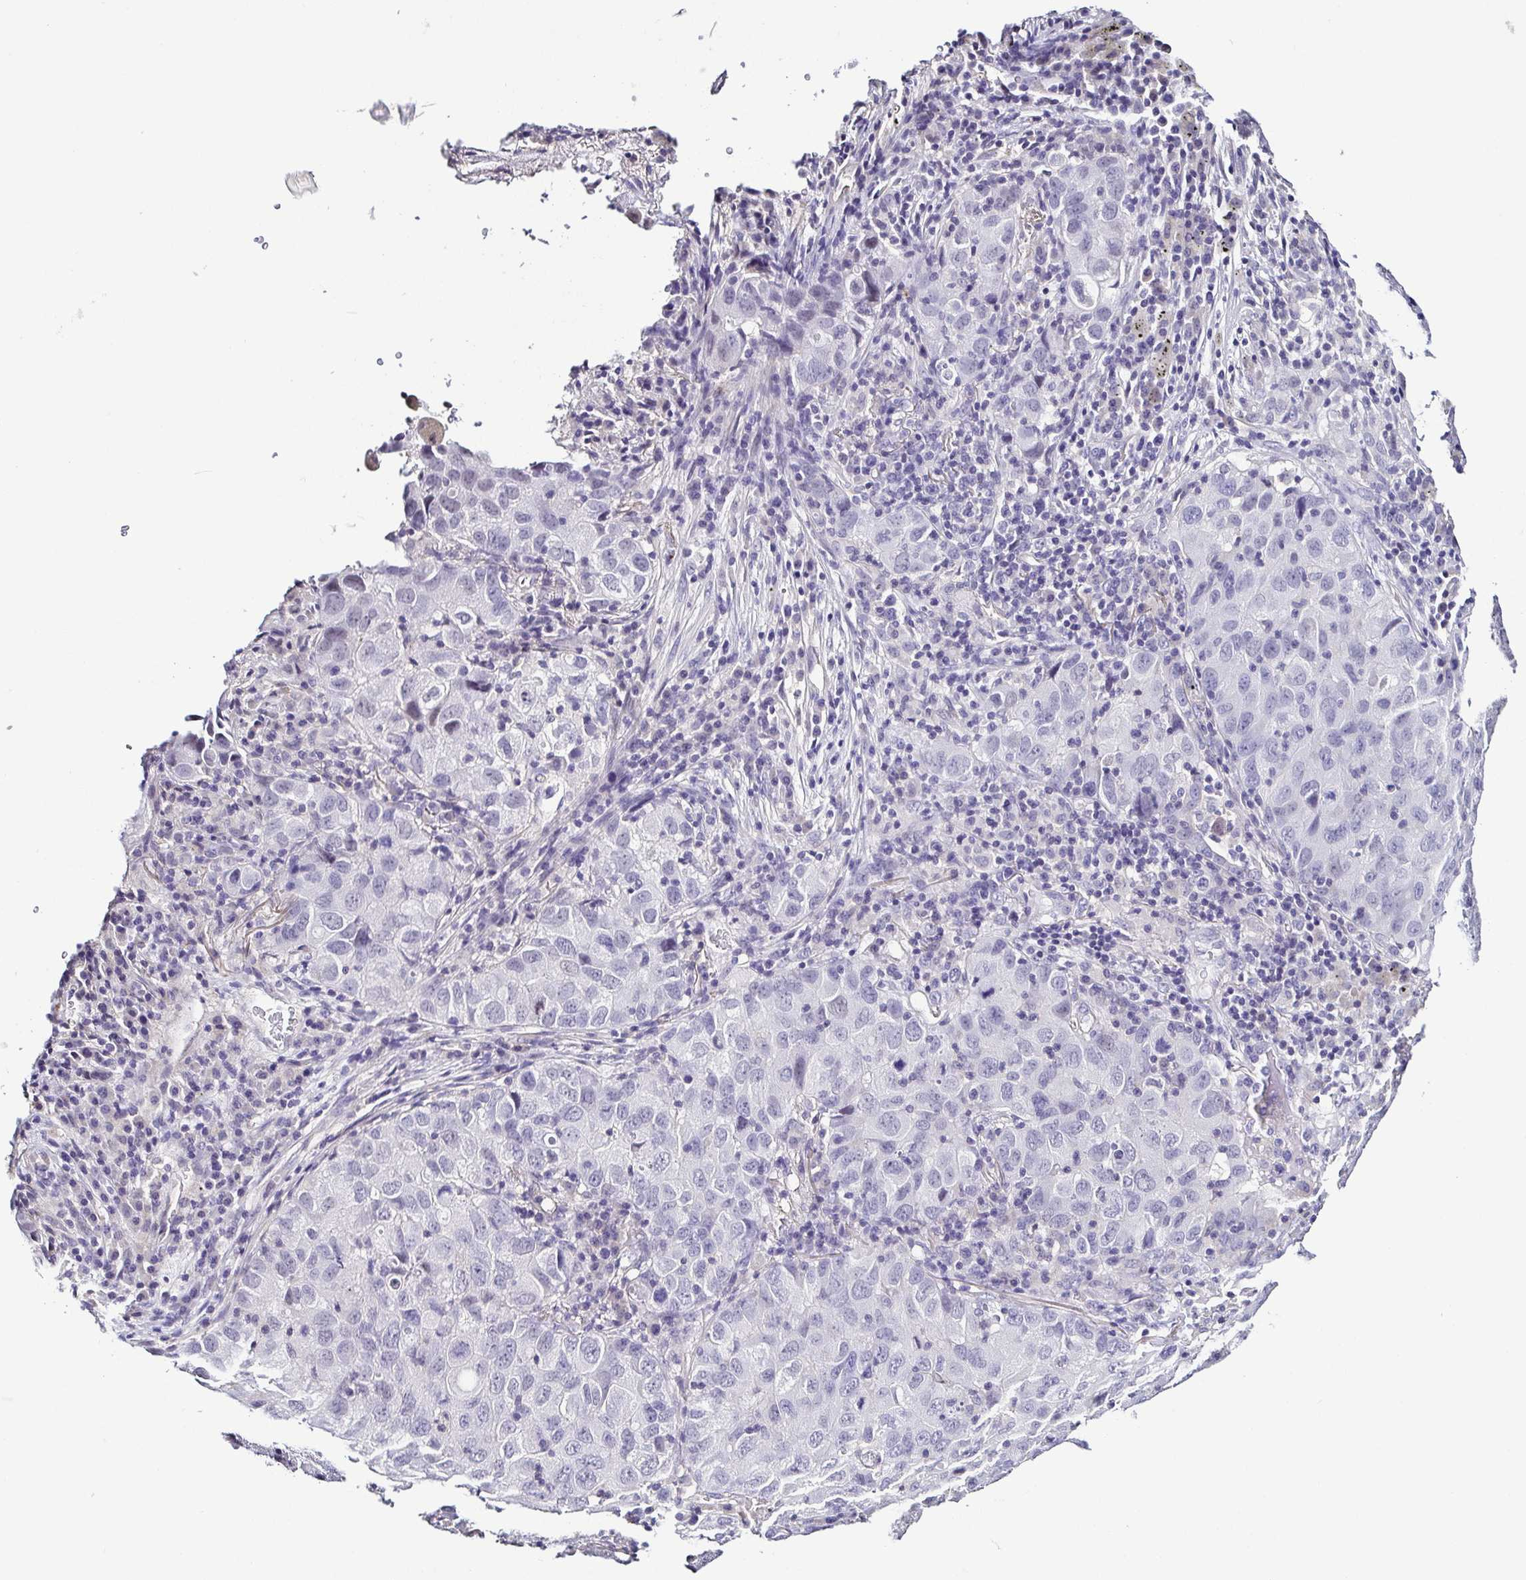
{"staining": {"intensity": "negative", "quantity": "none", "location": "none"}, "tissue": "lung cancer", "cell_type": "Tumor cells", "image_type": "cancer", "snomed": [{"axis": "morphology", "description": "Normal morphology"}, {"axis": "morphology", "description": "Adenocarcinoma, NOS"}, {"axis": "topography", "description": "Lymph node"}, {"axis": "topography", "description": "Lung"}], "caption": "Immunohistochemistry (IHC) micrograph of neoplastic tissue: lung cancer stained with DAB (3,3'-diaminobenzidine) displays no significant protein expression in tumor cells. (Brightfield microscopy of DAB (3,3'-diaminobenzidine) IHC at high magnification).", "gene": "TNNT2", "patient": {"sex": "female", "age": 51}}